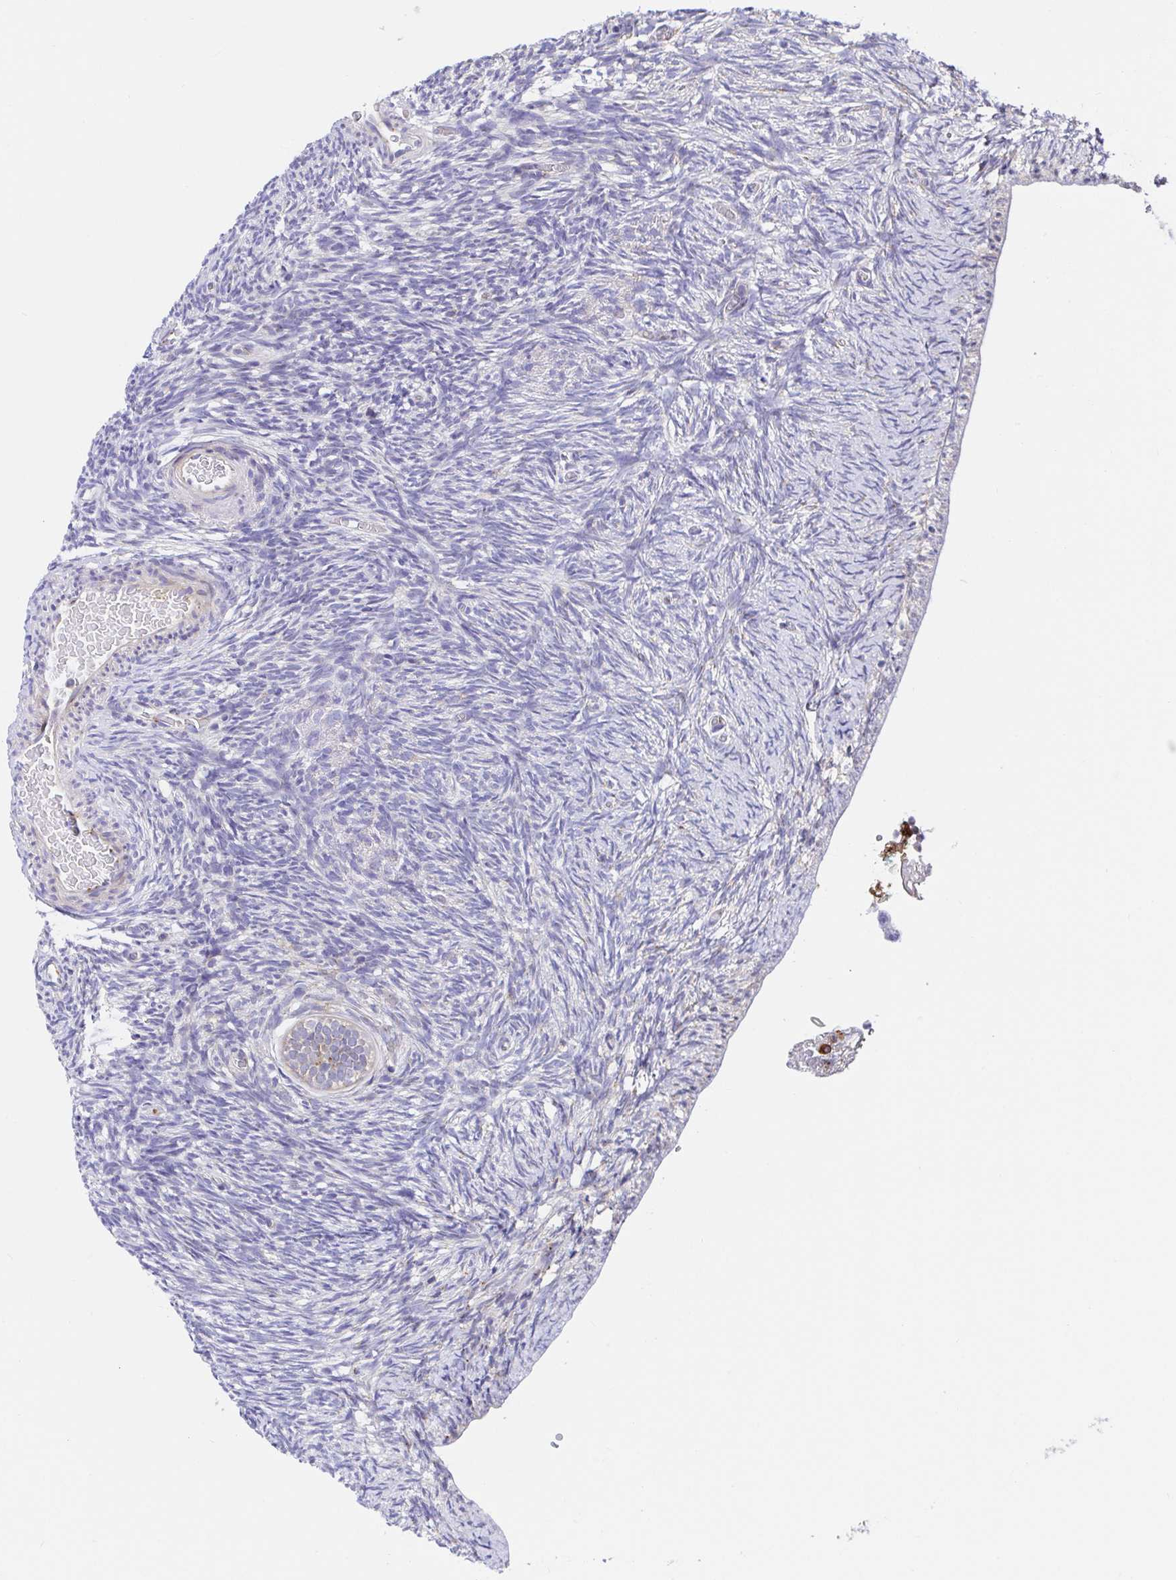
{"staining": {"intensity": "negative", "quantity": "none", "location": "none"}, "tissue": "ovary", "cell_type": "Ovarian stroma cells", "image_type": "normal", "snomed": [{"axis": "morphology", "description": "Normal tissue, NOS"}, {"axis": "topography", "description": "Ovary"}], "caption": "Human ovary stained for a protein using IHC shows no expression in ovarian stroma cells.", "gene": "GOLGA1", "patient": {"sex": "female", "age": 39}}